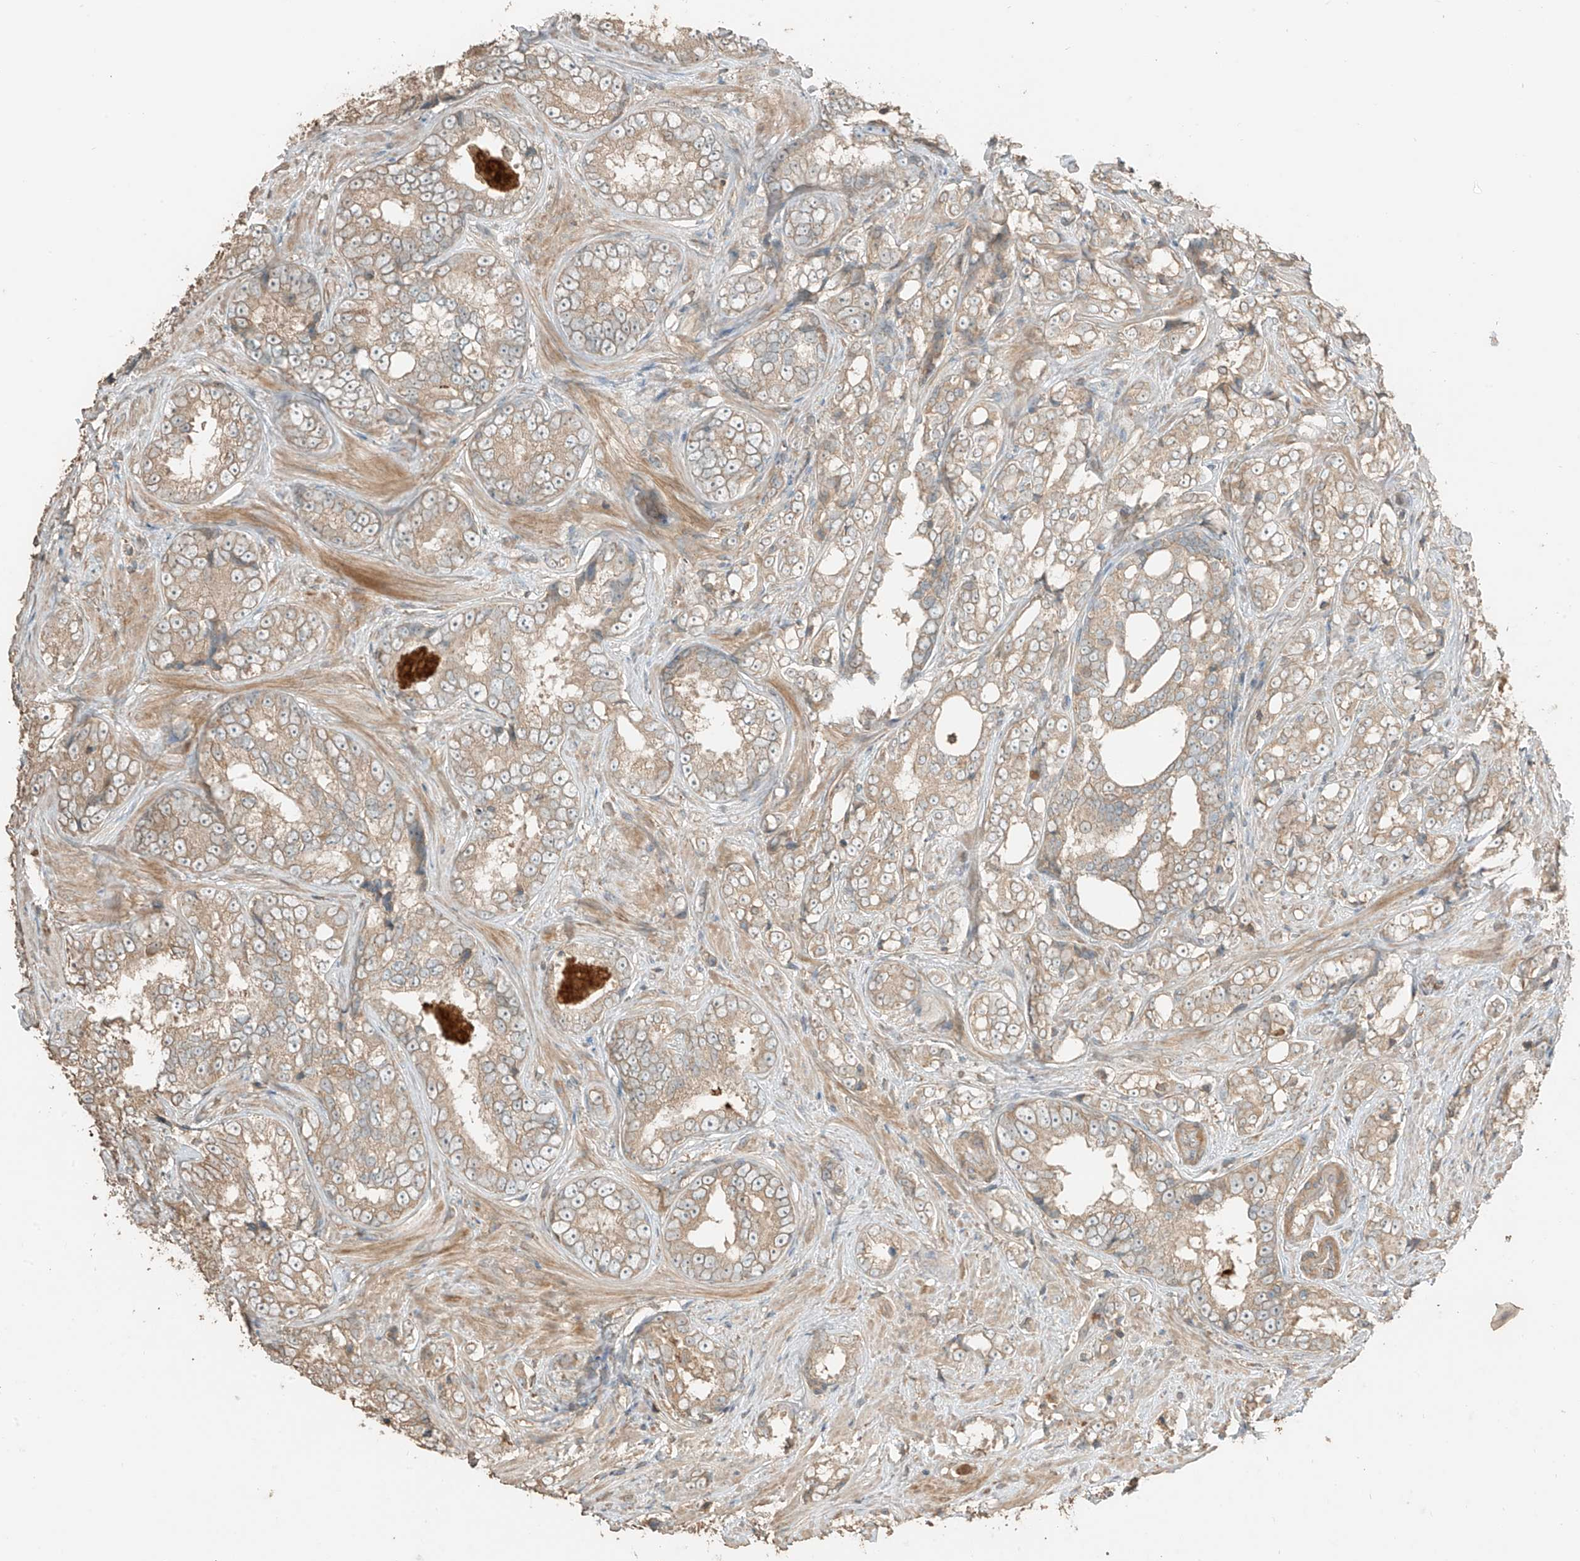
{"staining": {"intensity": "weak", "quantity": ">75%", "location": "cytoplasmic/membranous"}, "tissue": "prostate cancer", "cell_type": "Tumor cells", "image_type": "cancer", "snomed": [{"axis": "morphology", "description": "Adenocarcinoma, High grade"}, {"axis": "topography", "description": "Prostate"}], "caption": "Prostate cancer stained with DAB (3,3'-diaminobenzidine) immunohistochemistry (IHC) demonstrates low levels of weak cytoplasmic/membranous expression in about >75% of tumor cells.", "gene": "RFTN2", "patient": {"sex": "male", "age": 66}}